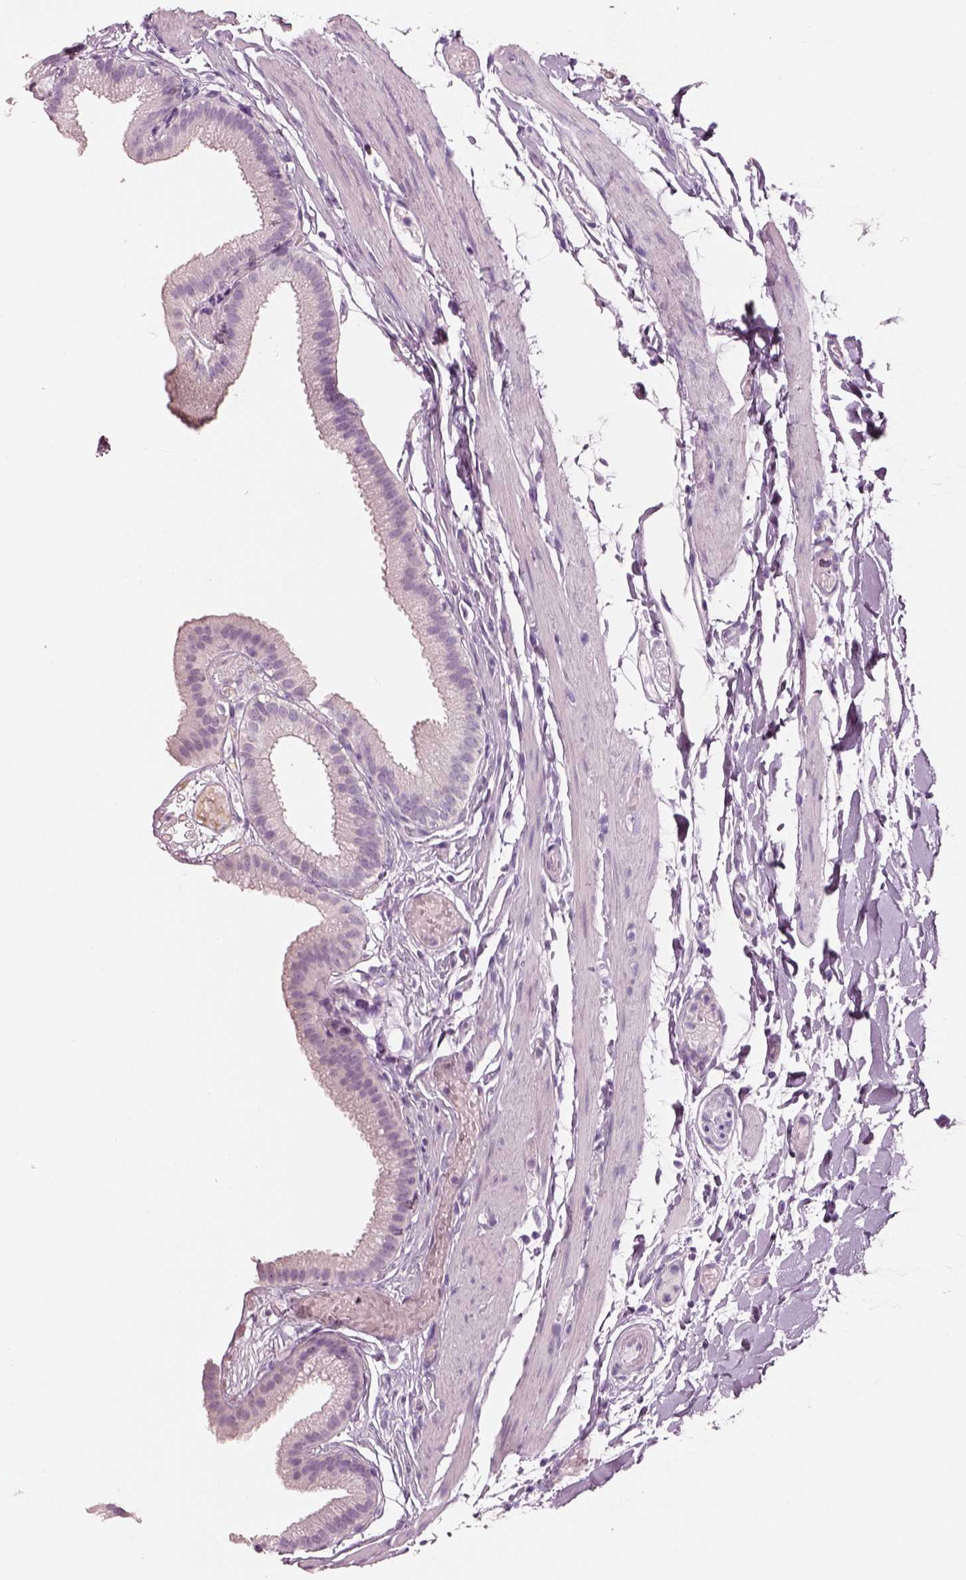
{"staining": {"intensity": "negative", "quantity": "none", "location": "none"}, "tissue": "gallbladder", "cell_type": "Glandular cells", "image_type": "normal", "snomed": [{"axis": "morphology", "description": "Normal tissue, NOS"}, {"axis": "topography", "description": "Gallbladder"}], "caption": "There is no significant expression in glandular cells of gallbladder. Nuclei are stained in blue.", "gene": "PNOC", "patient": {"sex": "female", "age": 45}}